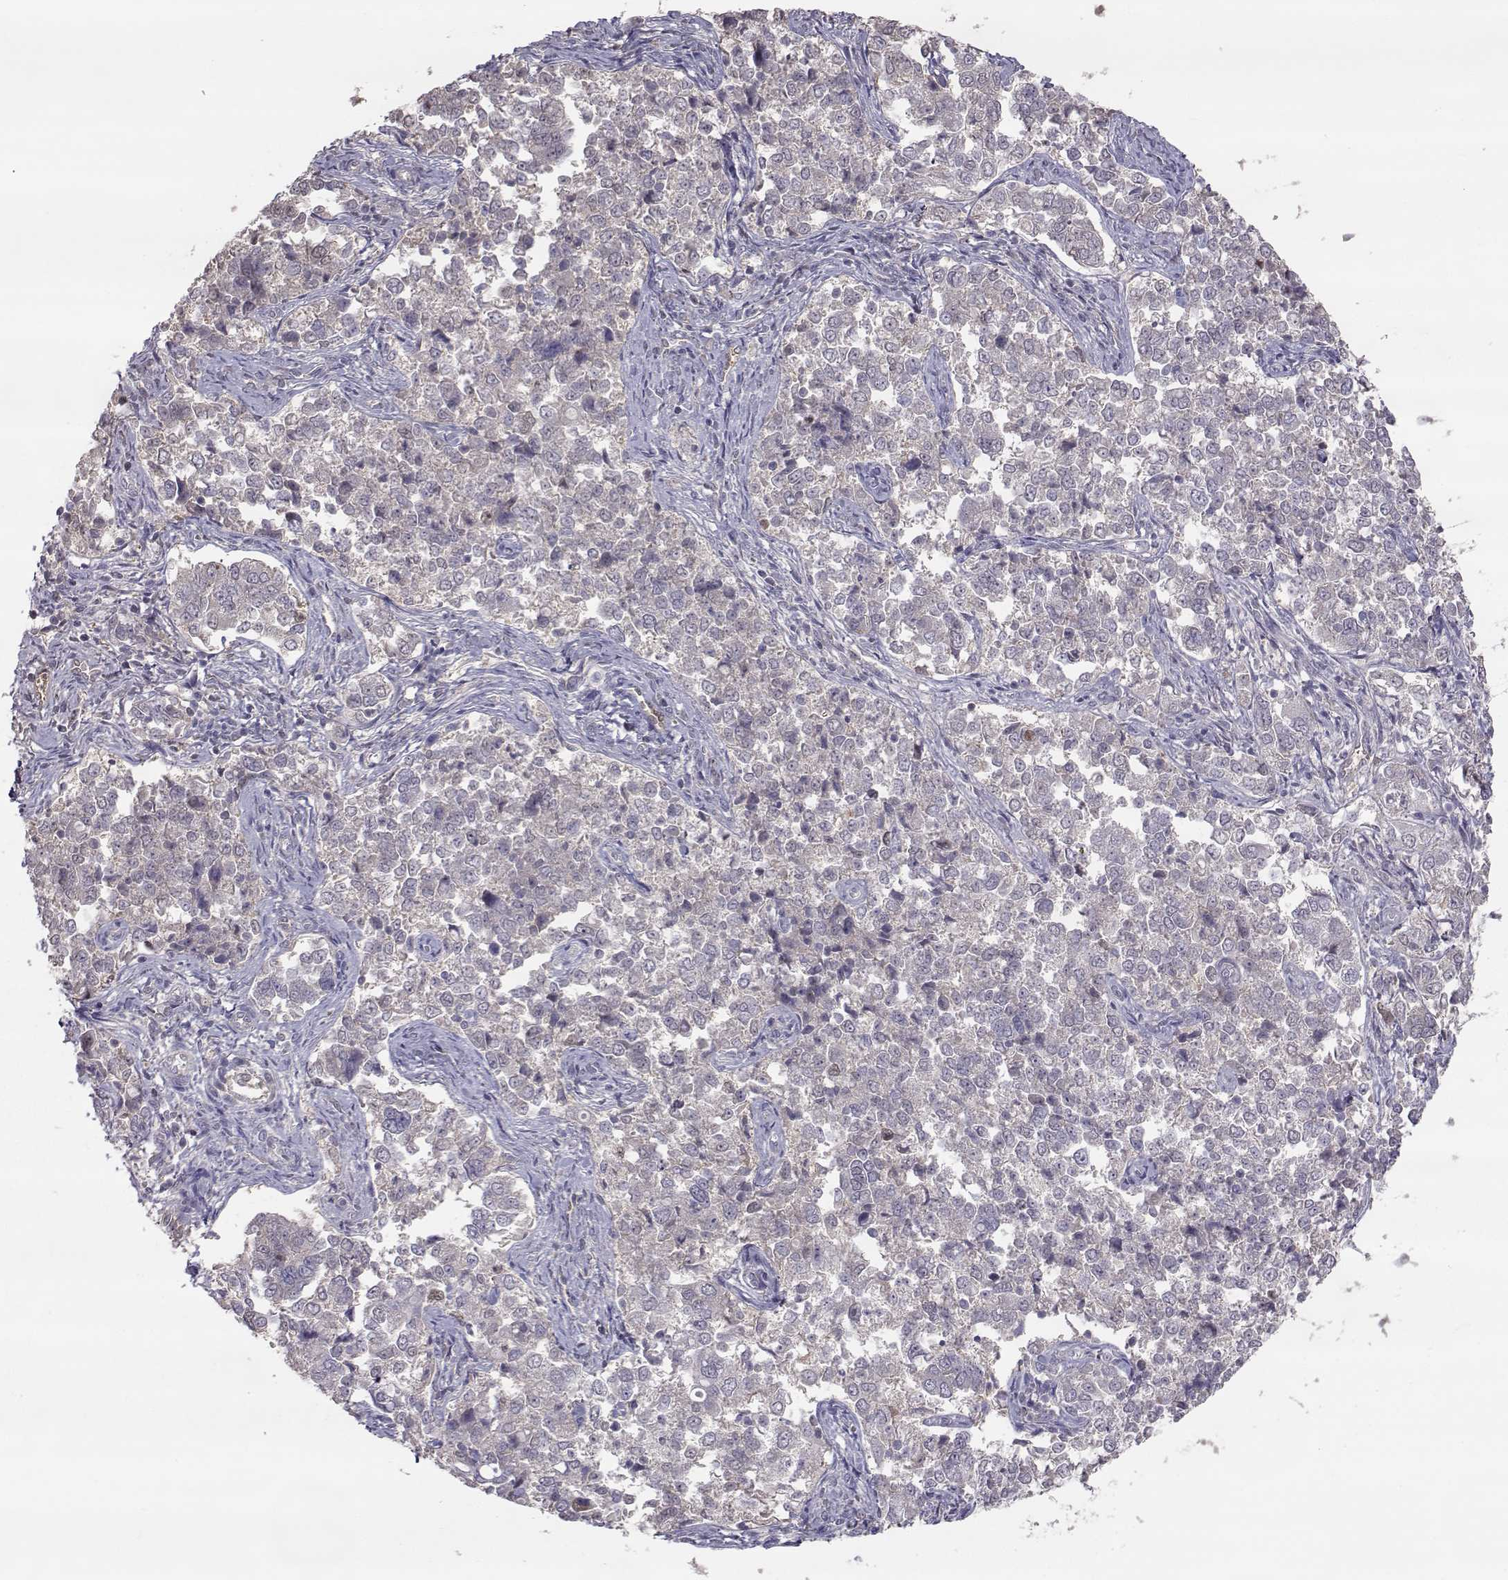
{"staining": {"intensity": "weak", "quantity": "<25%", "location": "cytoplasmic/membranous"}, "tissue": "endometrial cancer", "cell_type": "Tumor cells", "image_type": "cancer", "snomed": [{"axis": "morphology", "description": "Adenocarcinoma, NOS"}, {"axis": "topography", "description": "Endometrium"}], "caption": "Immunohistochemistry histopathology image of endometrial adenocarcinoma stained for a protein (brown), which reveals no expression in tumor cells. Nuclei are stained in blue.", "gene": "NCAM2", "patient": {"sex": "female", "age": 43}}